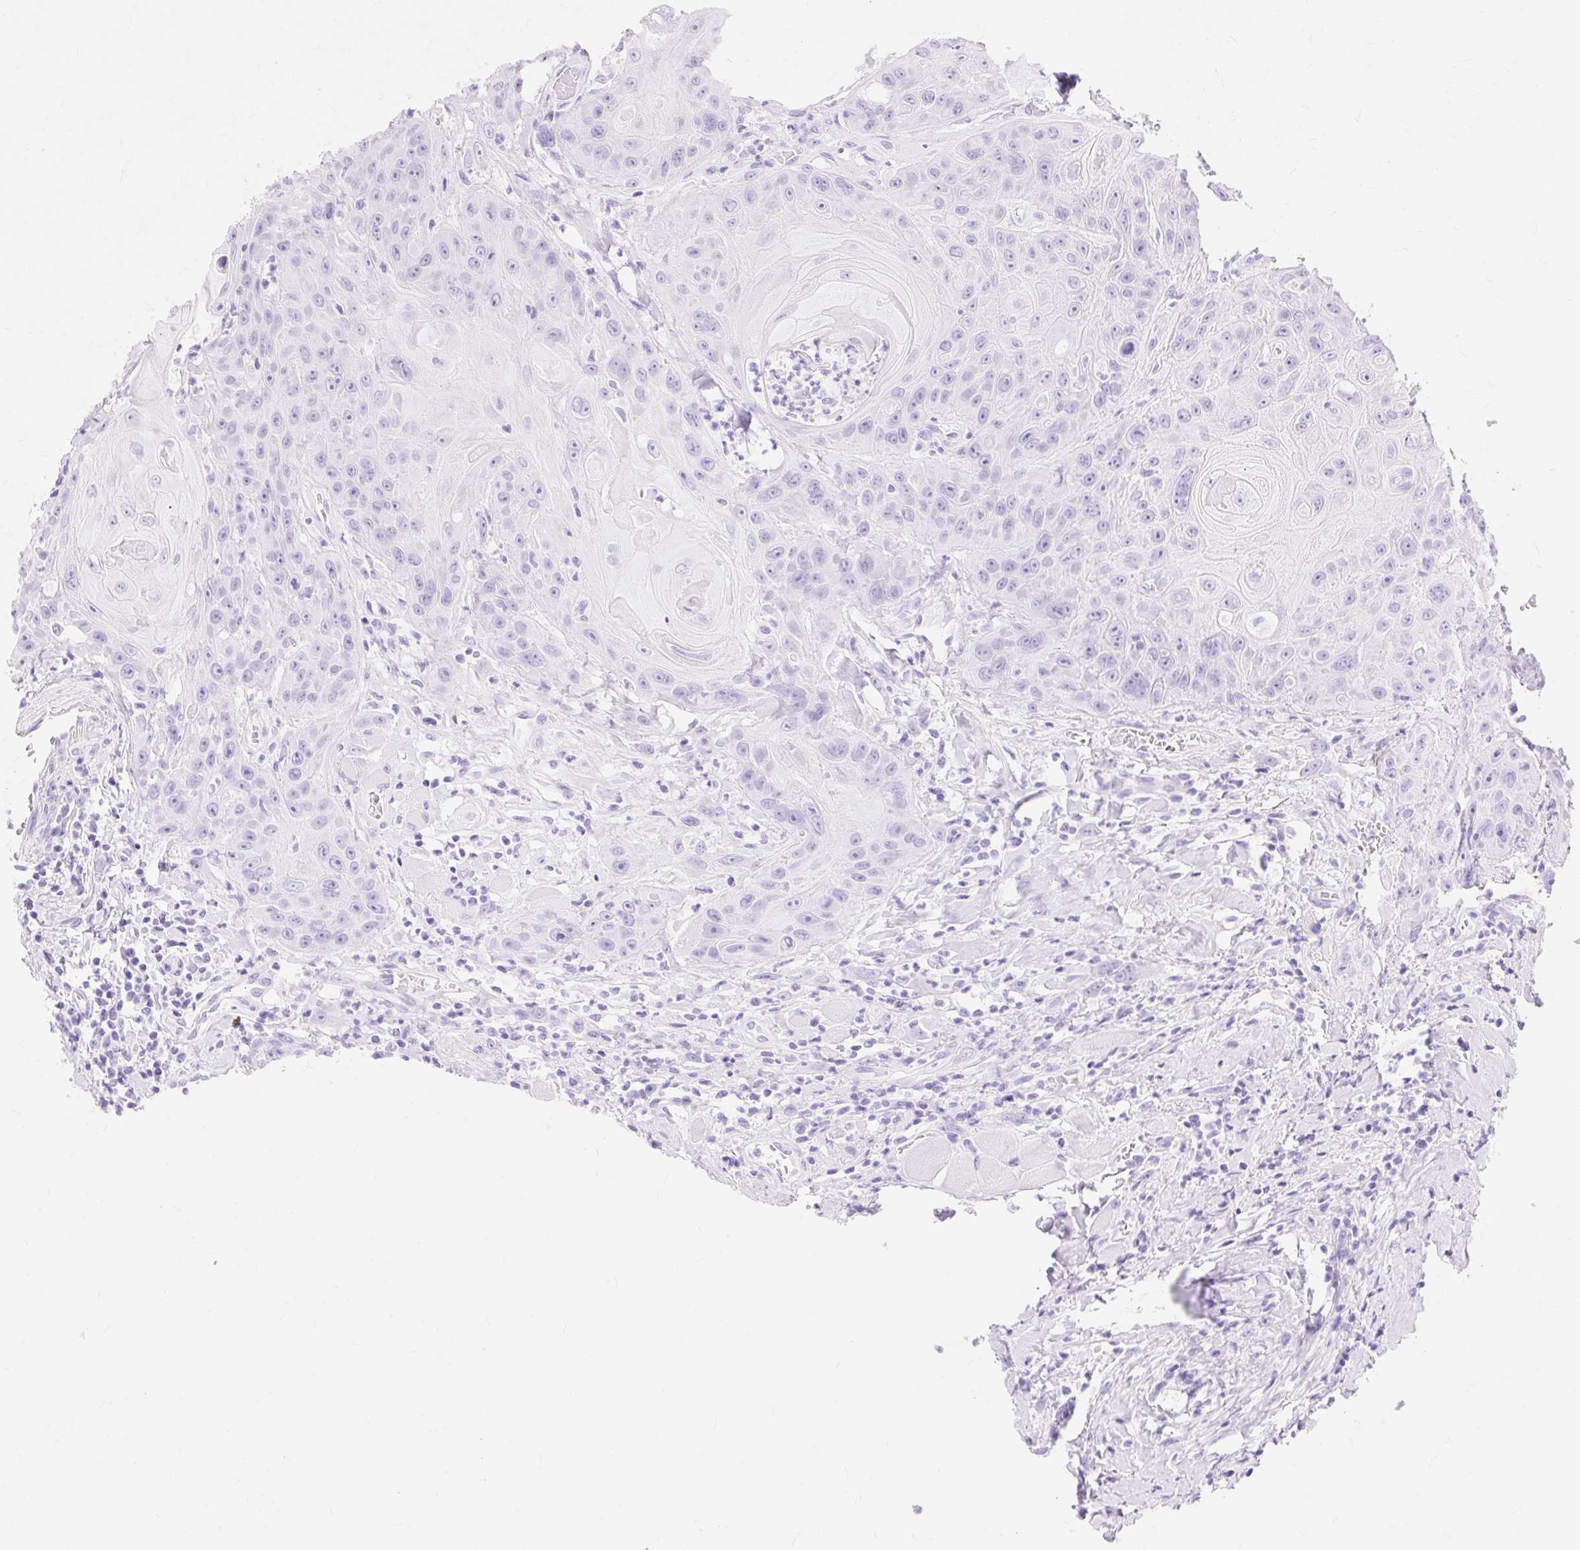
{"staining": {"intensity": "negative", "quantity": "none", "location": "none"}, "tissue": "head and neck cancer", "cell_type": "Tumor cells", "image_type": "cancer", "snomed": [{"axis": "morphology", "description": "Squamous cell carcinoma, NOS"}, {"axis": "topography", "description": "Head-Neck"}], "caption": "Protein analysis of squamous cell carcinoma (head and neck) exhibits no significant positivity in tumor cells.", "gene": "MBP", "patient": {"sex": "female", "age": 59}}